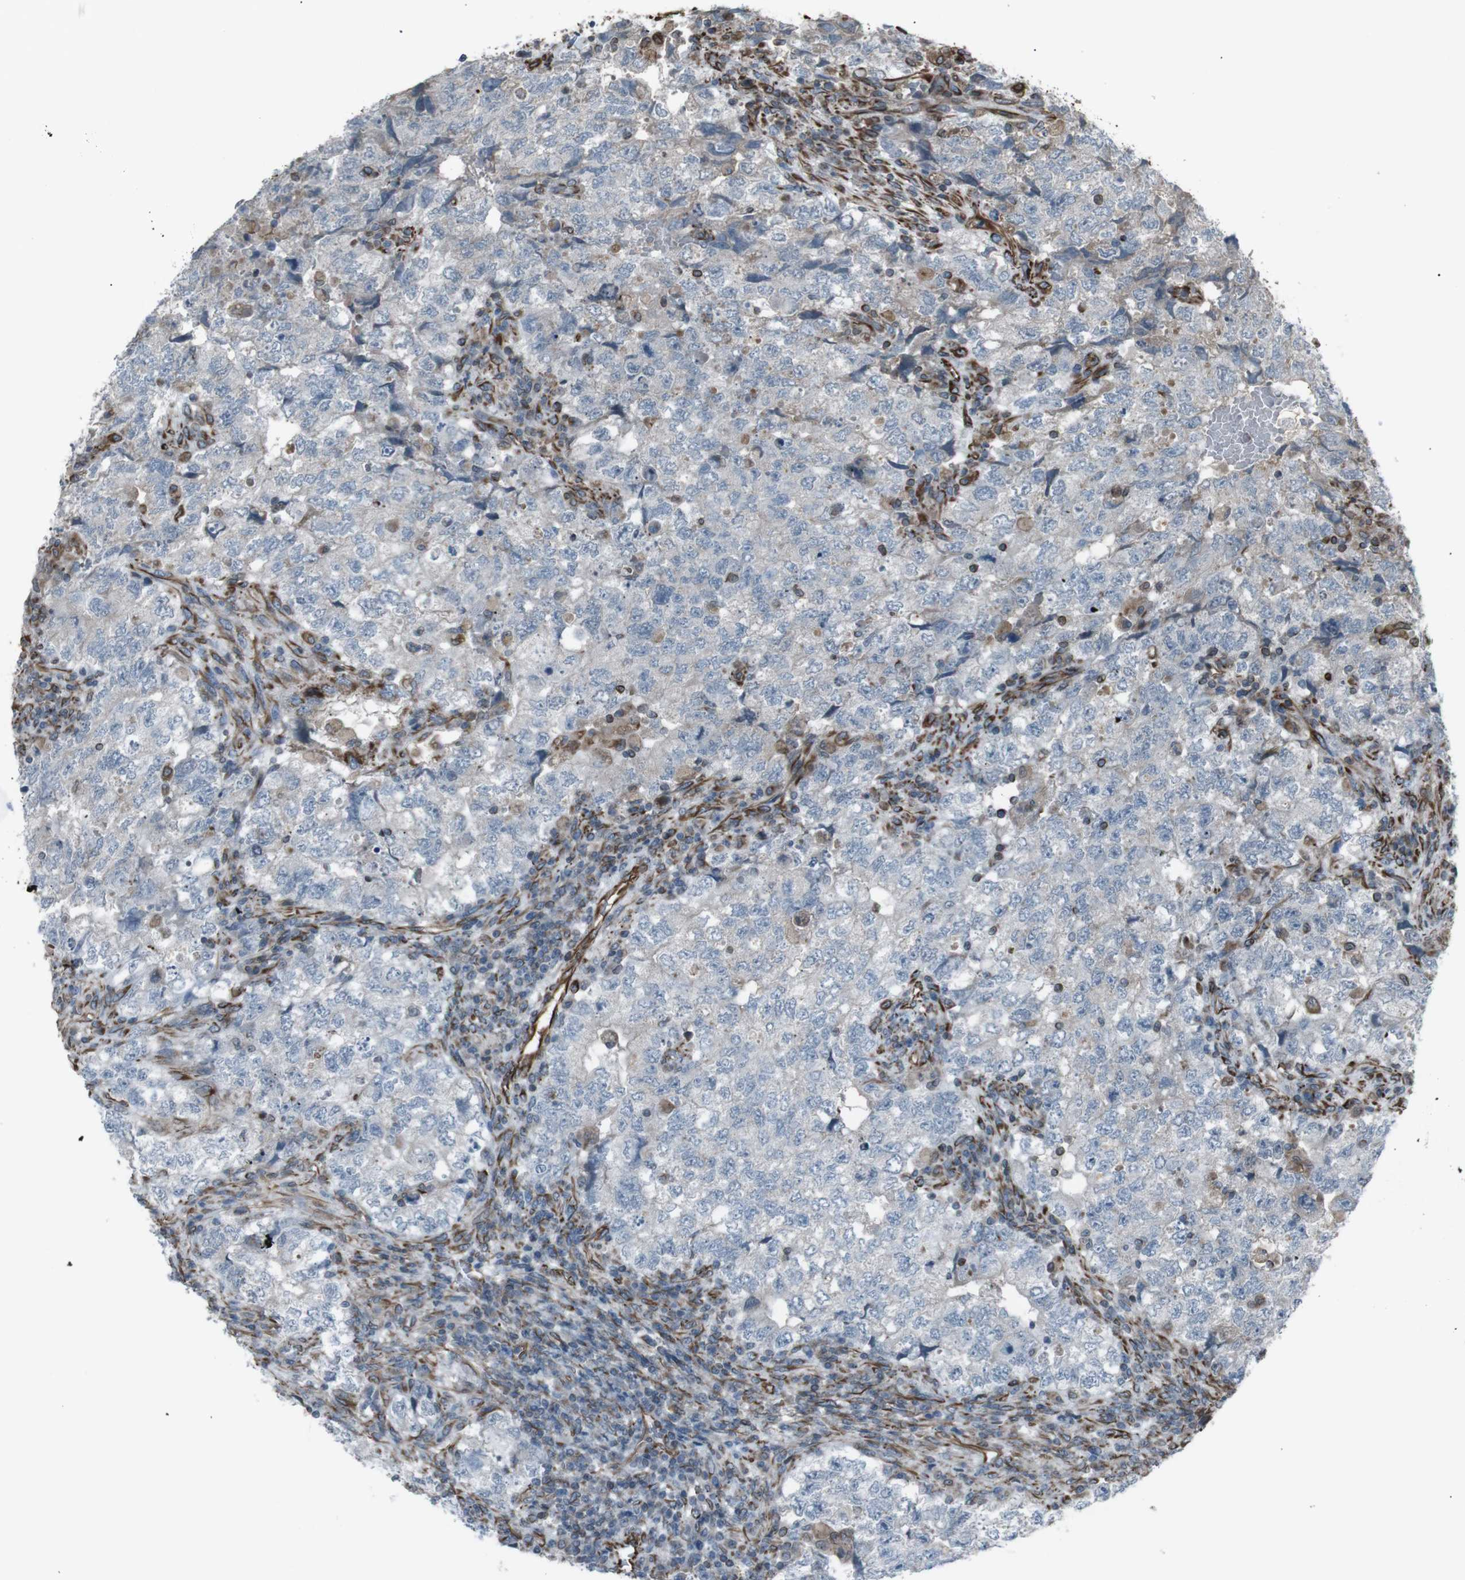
{"staining": {"intensity": "negative", "quantity": "none", "location": "none"}, "tissue": "testis cancer", "cell_type": "Tumor cells", "image_type": "cancer", "snomed": [{"axis": "morphology", "description": "Carcinoma, Embryonal, NOS"}, {"axis": "topography", "description": "Testis"}], "caption": "IHC image of neoplastic tissue: testis cancer (embryonal carcinoma) stained with DAB (3,3'-diaminobenzidine) exhibits no significant protein staining in tumor cells.", "gene": "TMEM141", "patient": {"sex": "male", "age": 36}}